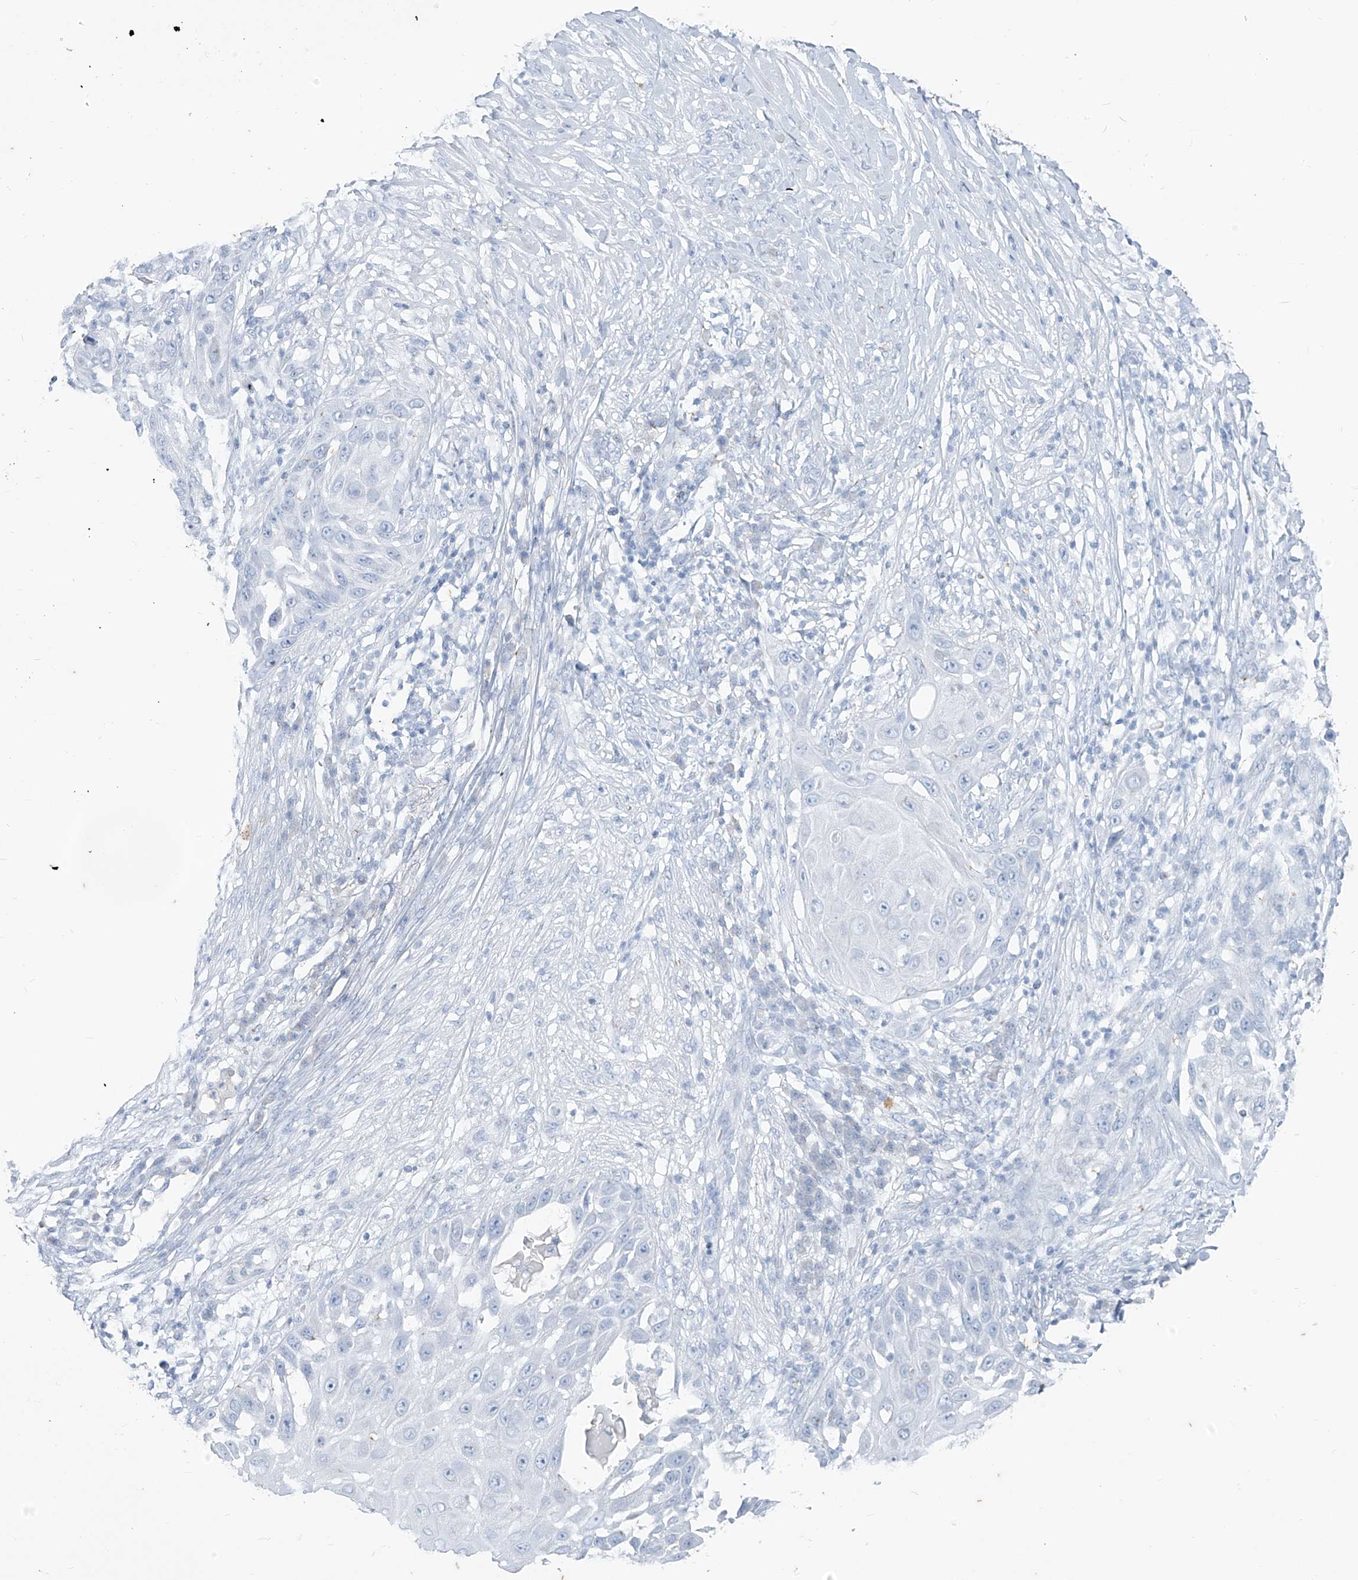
{"staining": {"intensity": "negative", "quantity": "none", "location": "none"}, "tissue": "skin cancer", "cell_type": "Tumor cells", "image_type": "cancer", "snomed": [{"axis": "morphology", "description": "Squamous cell carcinoma, NOS"}, {"axis": "topography", "description": "Skin"}], "caption": "Immunohistochemistry image of neoplastic tissue: skin cancer (squamous cell carcinoma) stained with DAB exhibits no significant protein expression in tumor cells.", "gene": "CX3CR1", "patient": {"sex": "female", "age": 44}}